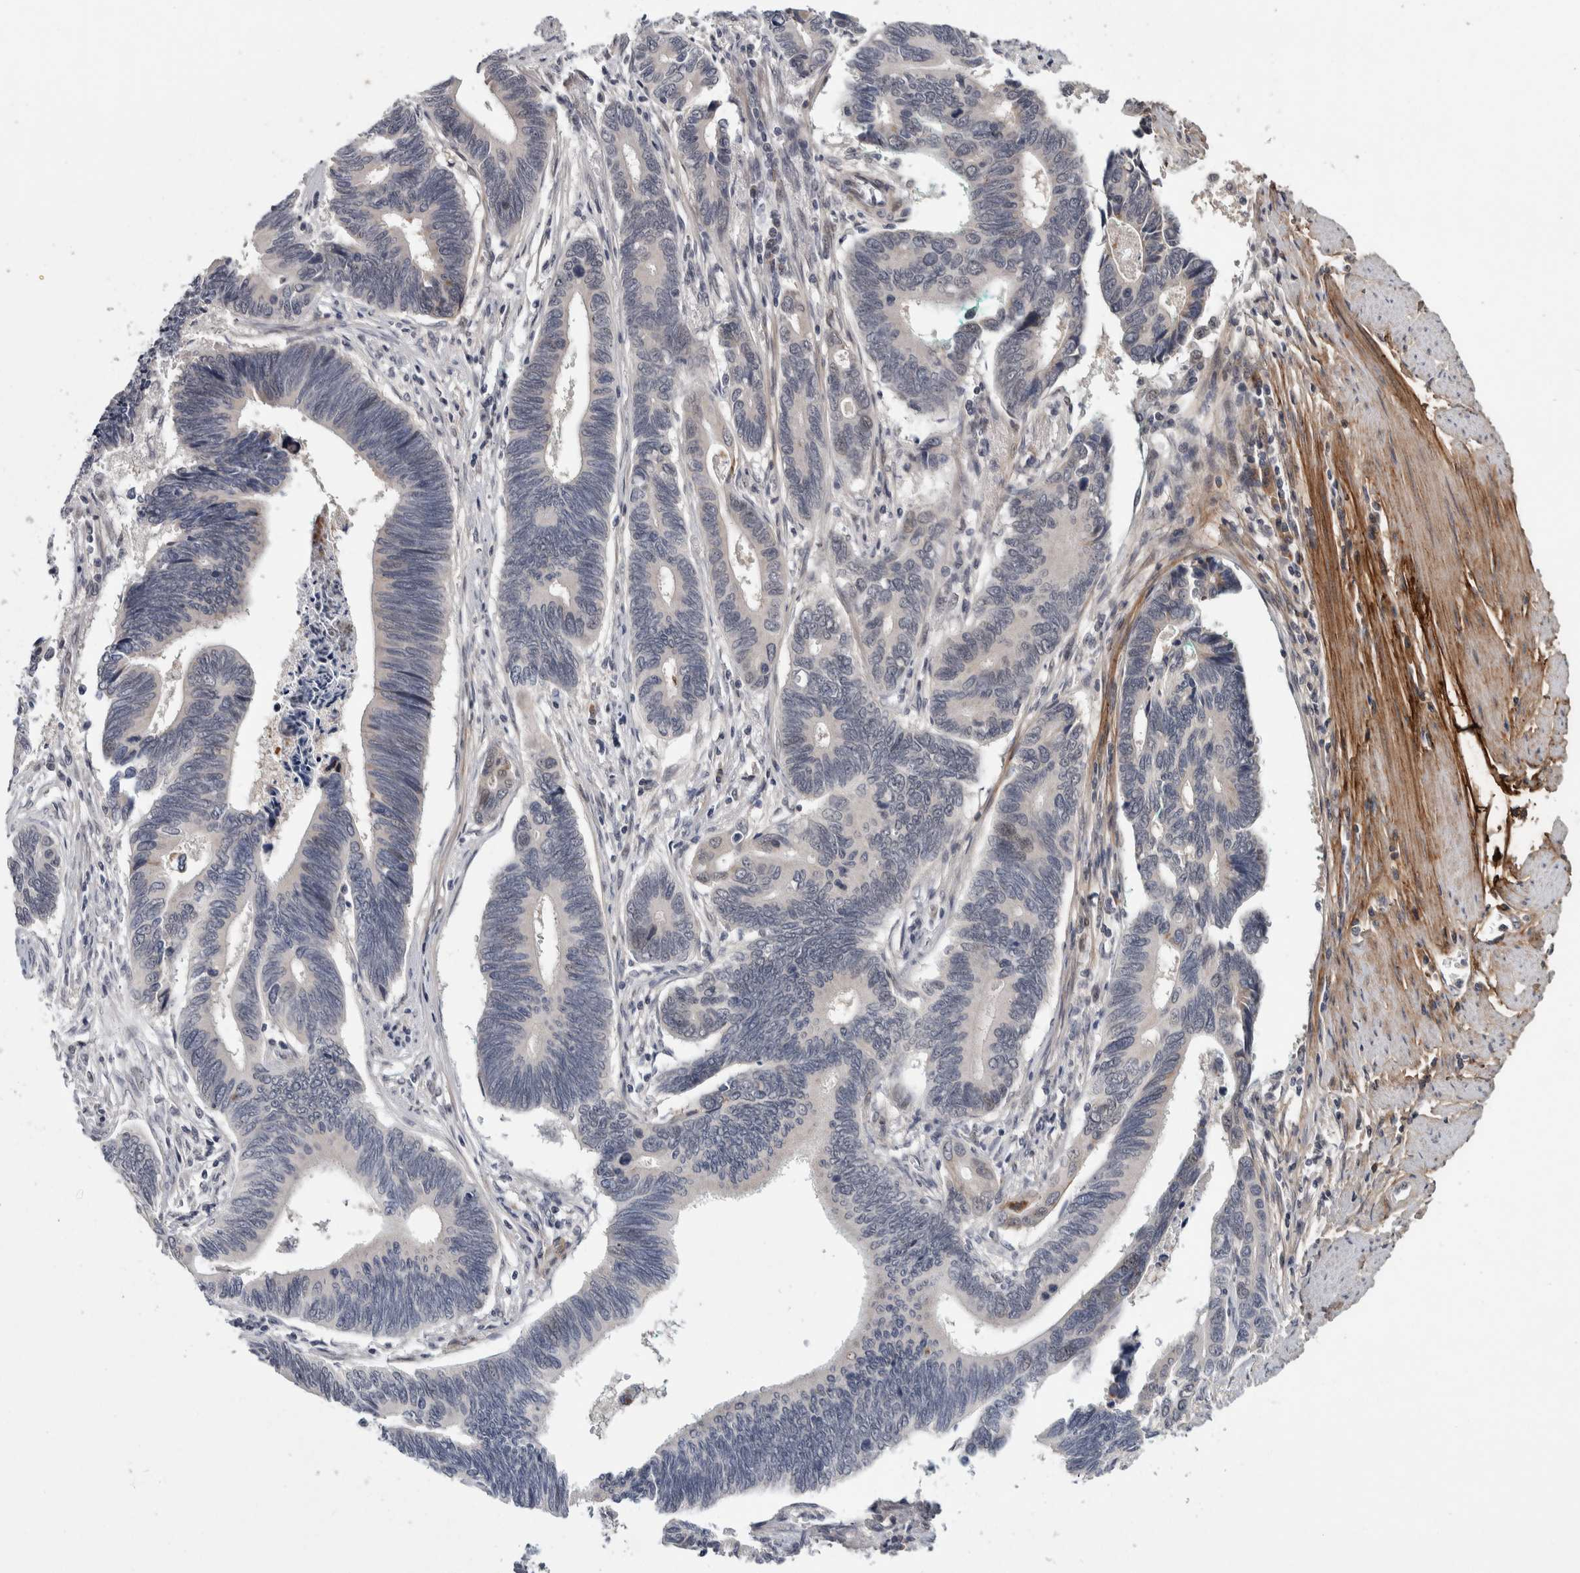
{"staining": {"intensity": "negative", "quantity": "none", "location": "none"}, "tissue": "pancreatic cancer", "cell_type": "Tumor cells", "image_type": "cancer", "snomed": [{"axis": "morphology", "description": "Adenocarcinoma, NOS"}, {"axis": "topography", "description": "Pancreas"}], "caption": "Tumor cells are negative for protein expression in human adenocarcinoma (pancreatic).", "gene": "ASPN", "patient": {"sex": "female", "age": 70}}